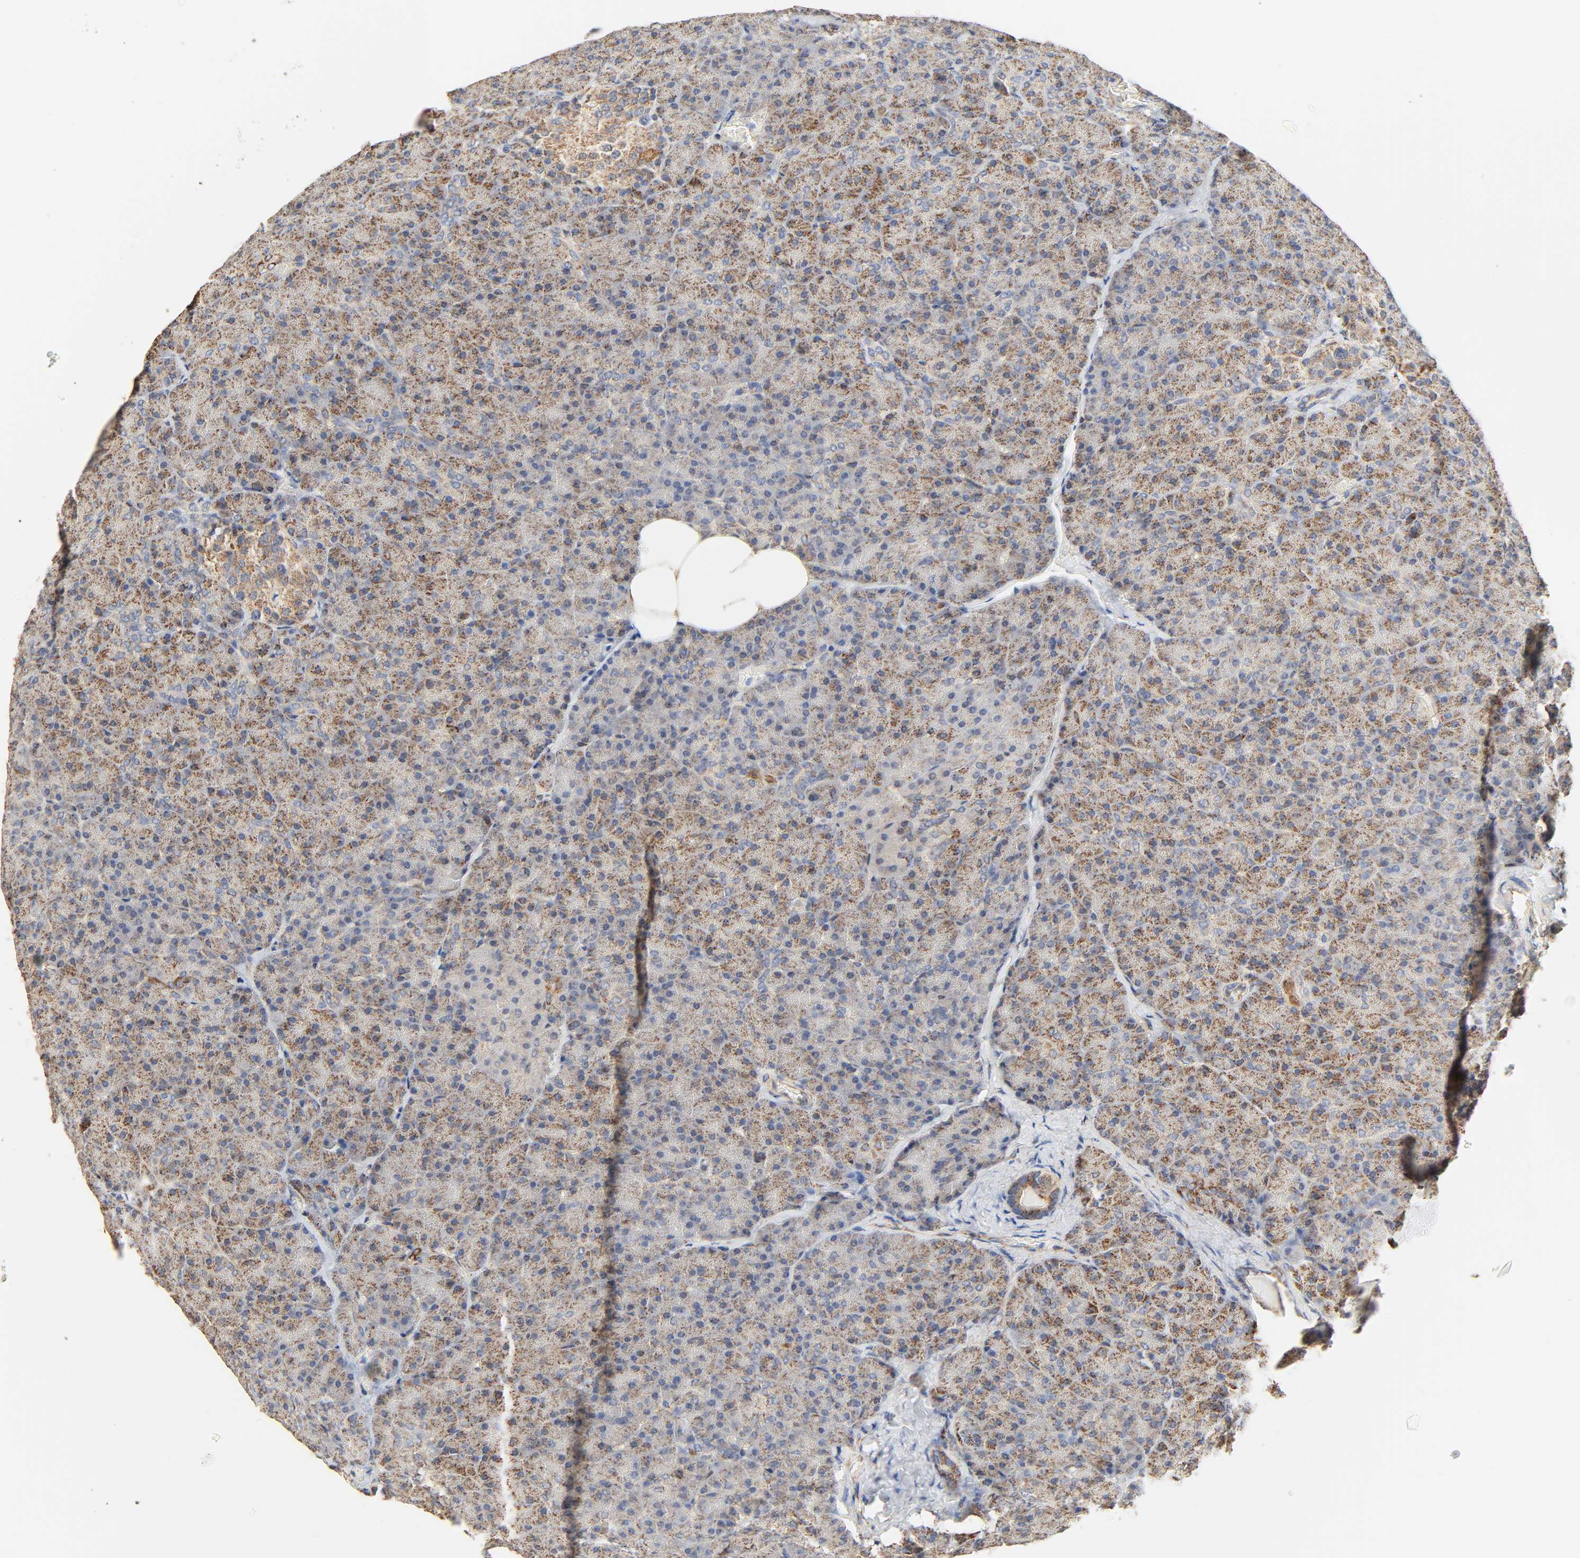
{"staining": {"intensity": "moderate", "quantity": ">75%", "location": "cytoplasmic/membranous"}, "tissue": "pancreas", "cell_type": "Exocrine glandular cells", "image_type": "normal", "snomed": [{"axis": "morphology", "description": "Normal tissue, NOS"}, {"axis": "topography", "description": "Pancreas"}], "caption": "Brown immunohistochemical staining in benign pancreas shows moderate cytoplasmic/membranous expression in approximately >75% of exocrine glandular cells. The protein of interest is stained brown, and the nuclei are stained in blue (DAB (3,3'-diaminobenzidine) IHC with brightfield microscopy, high magnification).", "gene": "ZMAT5", "patient": {"sex": "female", "age": 35}}